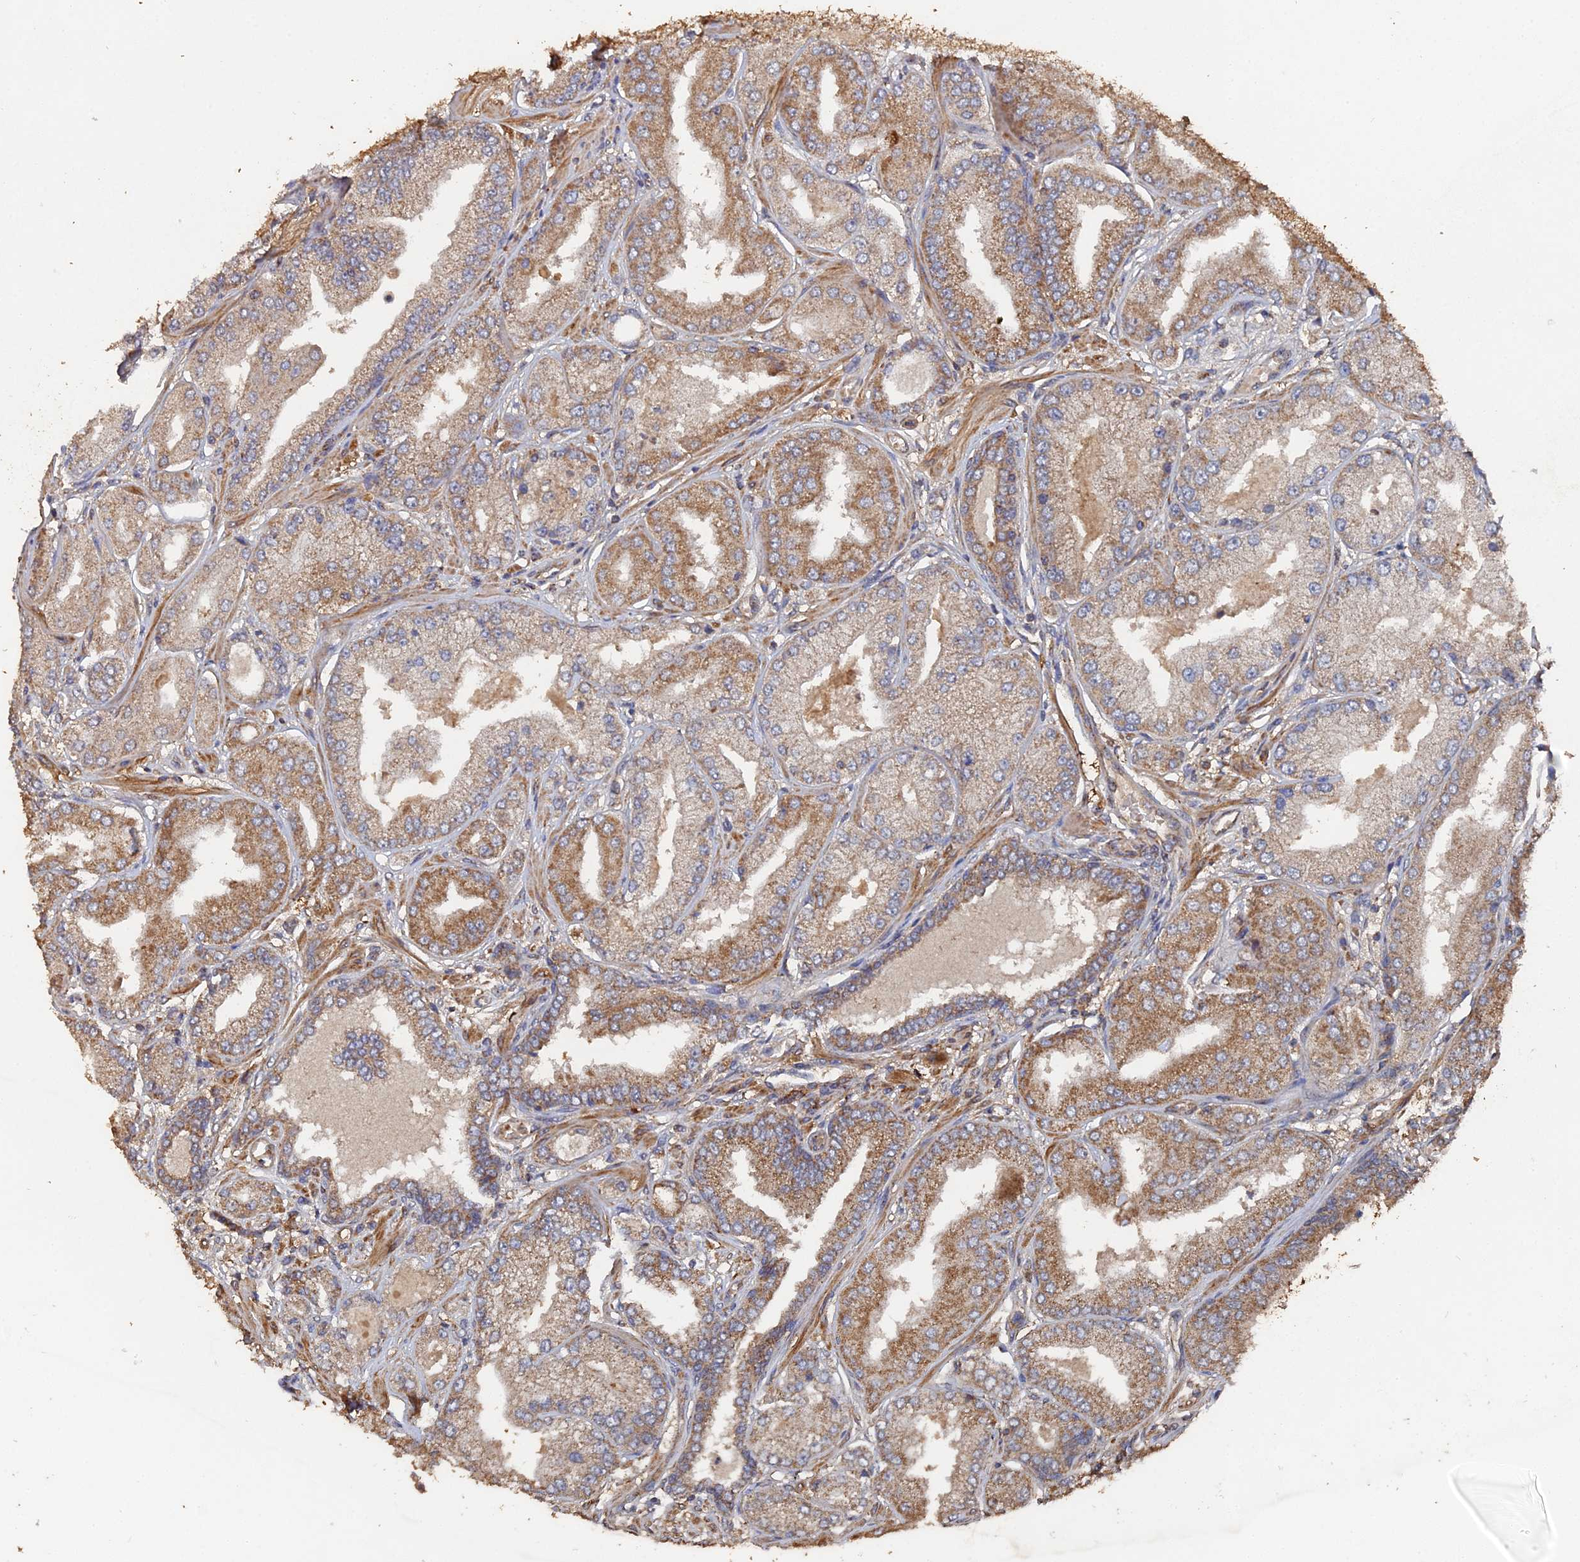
{"staining": {"intensity": "moderate", "quantity": ">75%", "location": "cytoplasmic/membranous"}, "tissue": "prostate cancer", "cell_type": "Tumor cells", "image_type": "cancer", "snomed": [{"axis": "morphology", "description": "Adenocarcinoma, Low grade"}, {"axis": "topography", "description": "Prostate"}], "caption": "Prostate low-grade adenocarcinoma stained for a protein shows moderate cytoplasmic/membranous positivity in tumor cells.", "gene": "SPANXN4", "patient": {"sex": "male", "age": 55}}